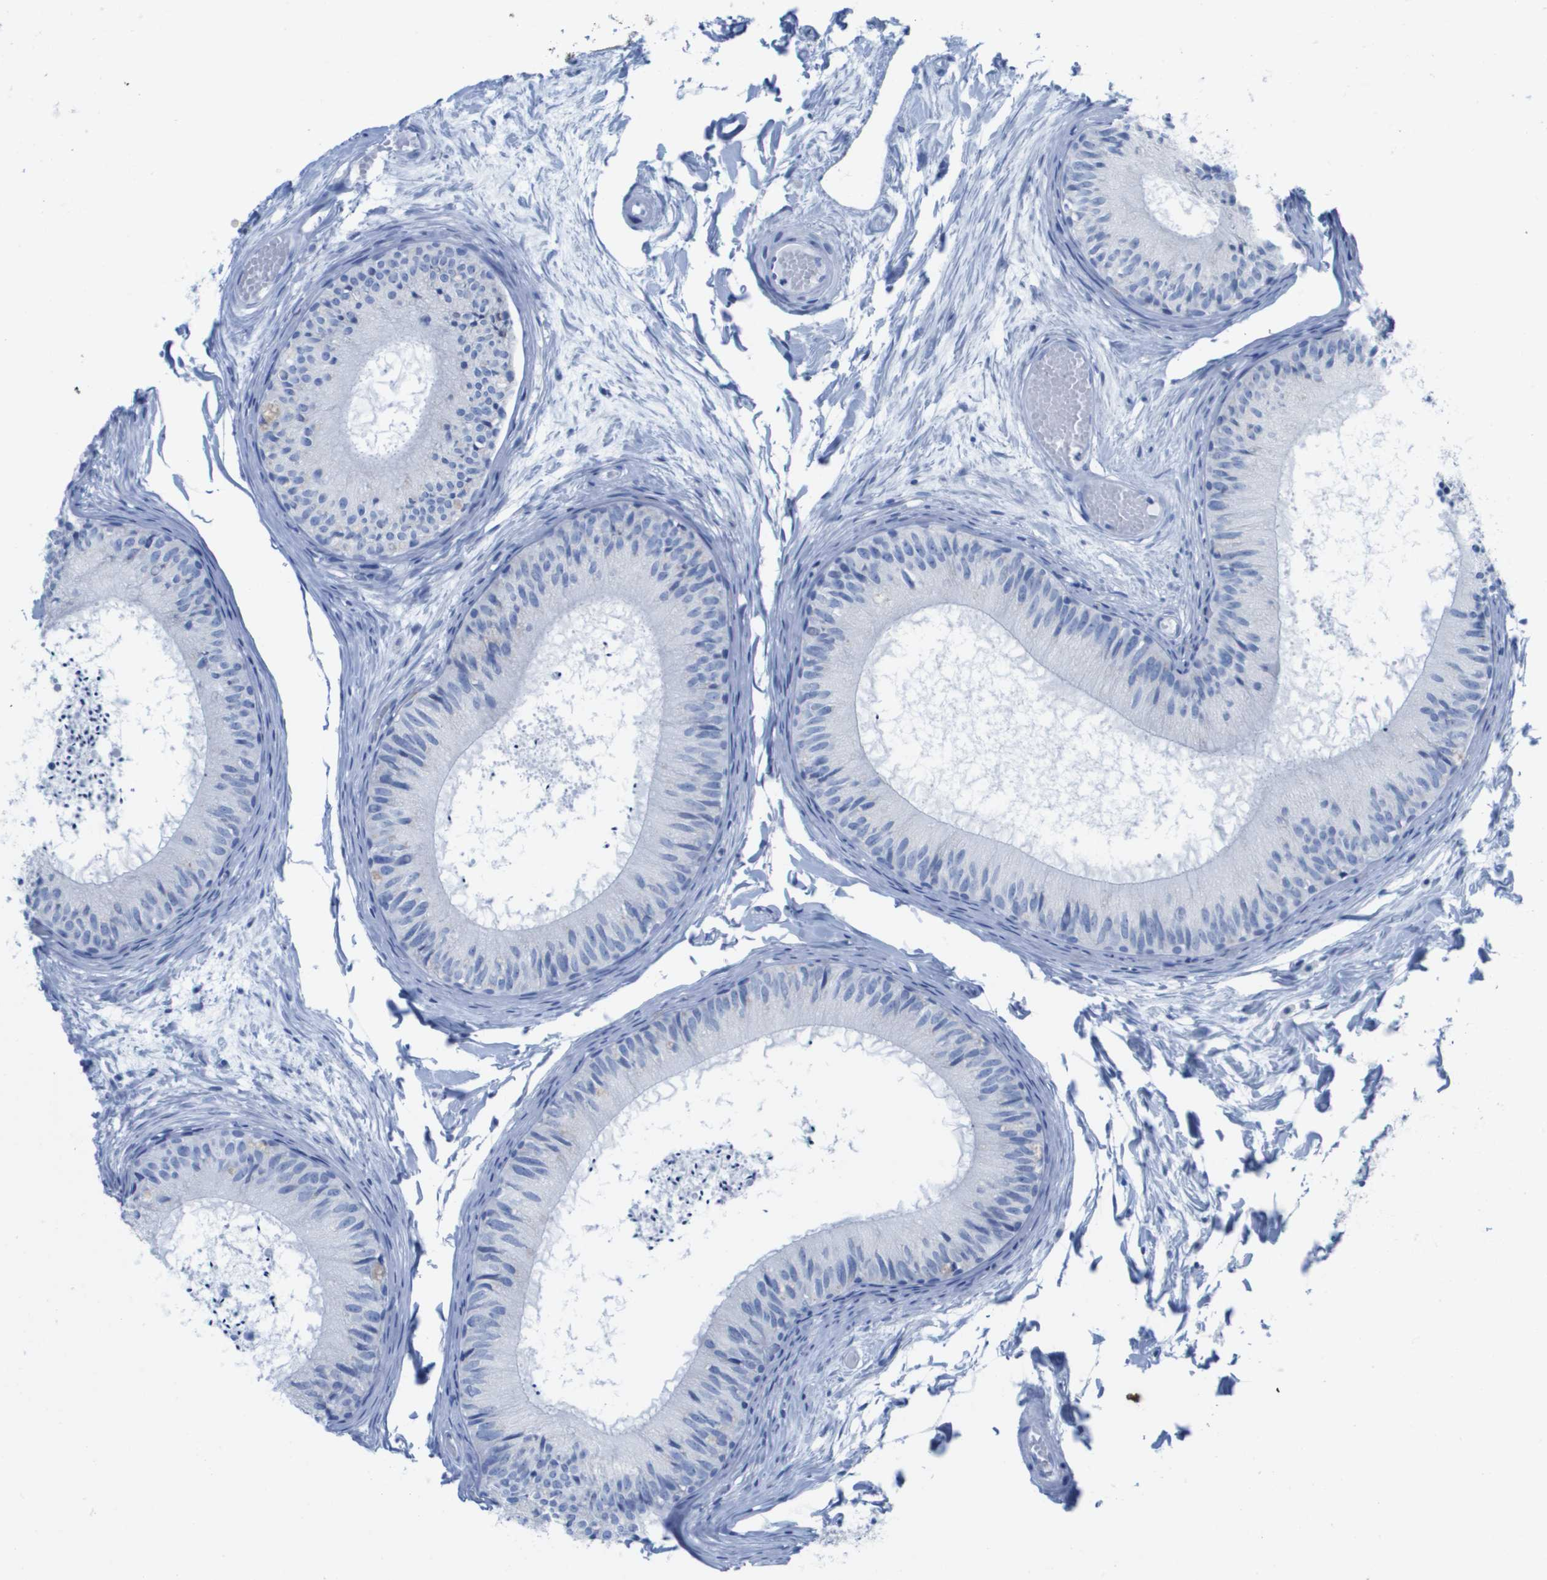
{"staining": {"intensity": "negative", "quantity": "none", "location": "none"}, "tissue": "epididymis", "cell_type": "Glandular cells", "image_type": "normal", "snomed": [{"axis": "morphology", "description": "Normal tissue, NOS"}, {"axis": "topography", "description": "Epididymis"}], "caption": "Glandular cells show no significant protein staining in normal epididymis.", "gene": "KCNA3", "patient": {"sex": "male", "age": 46}}